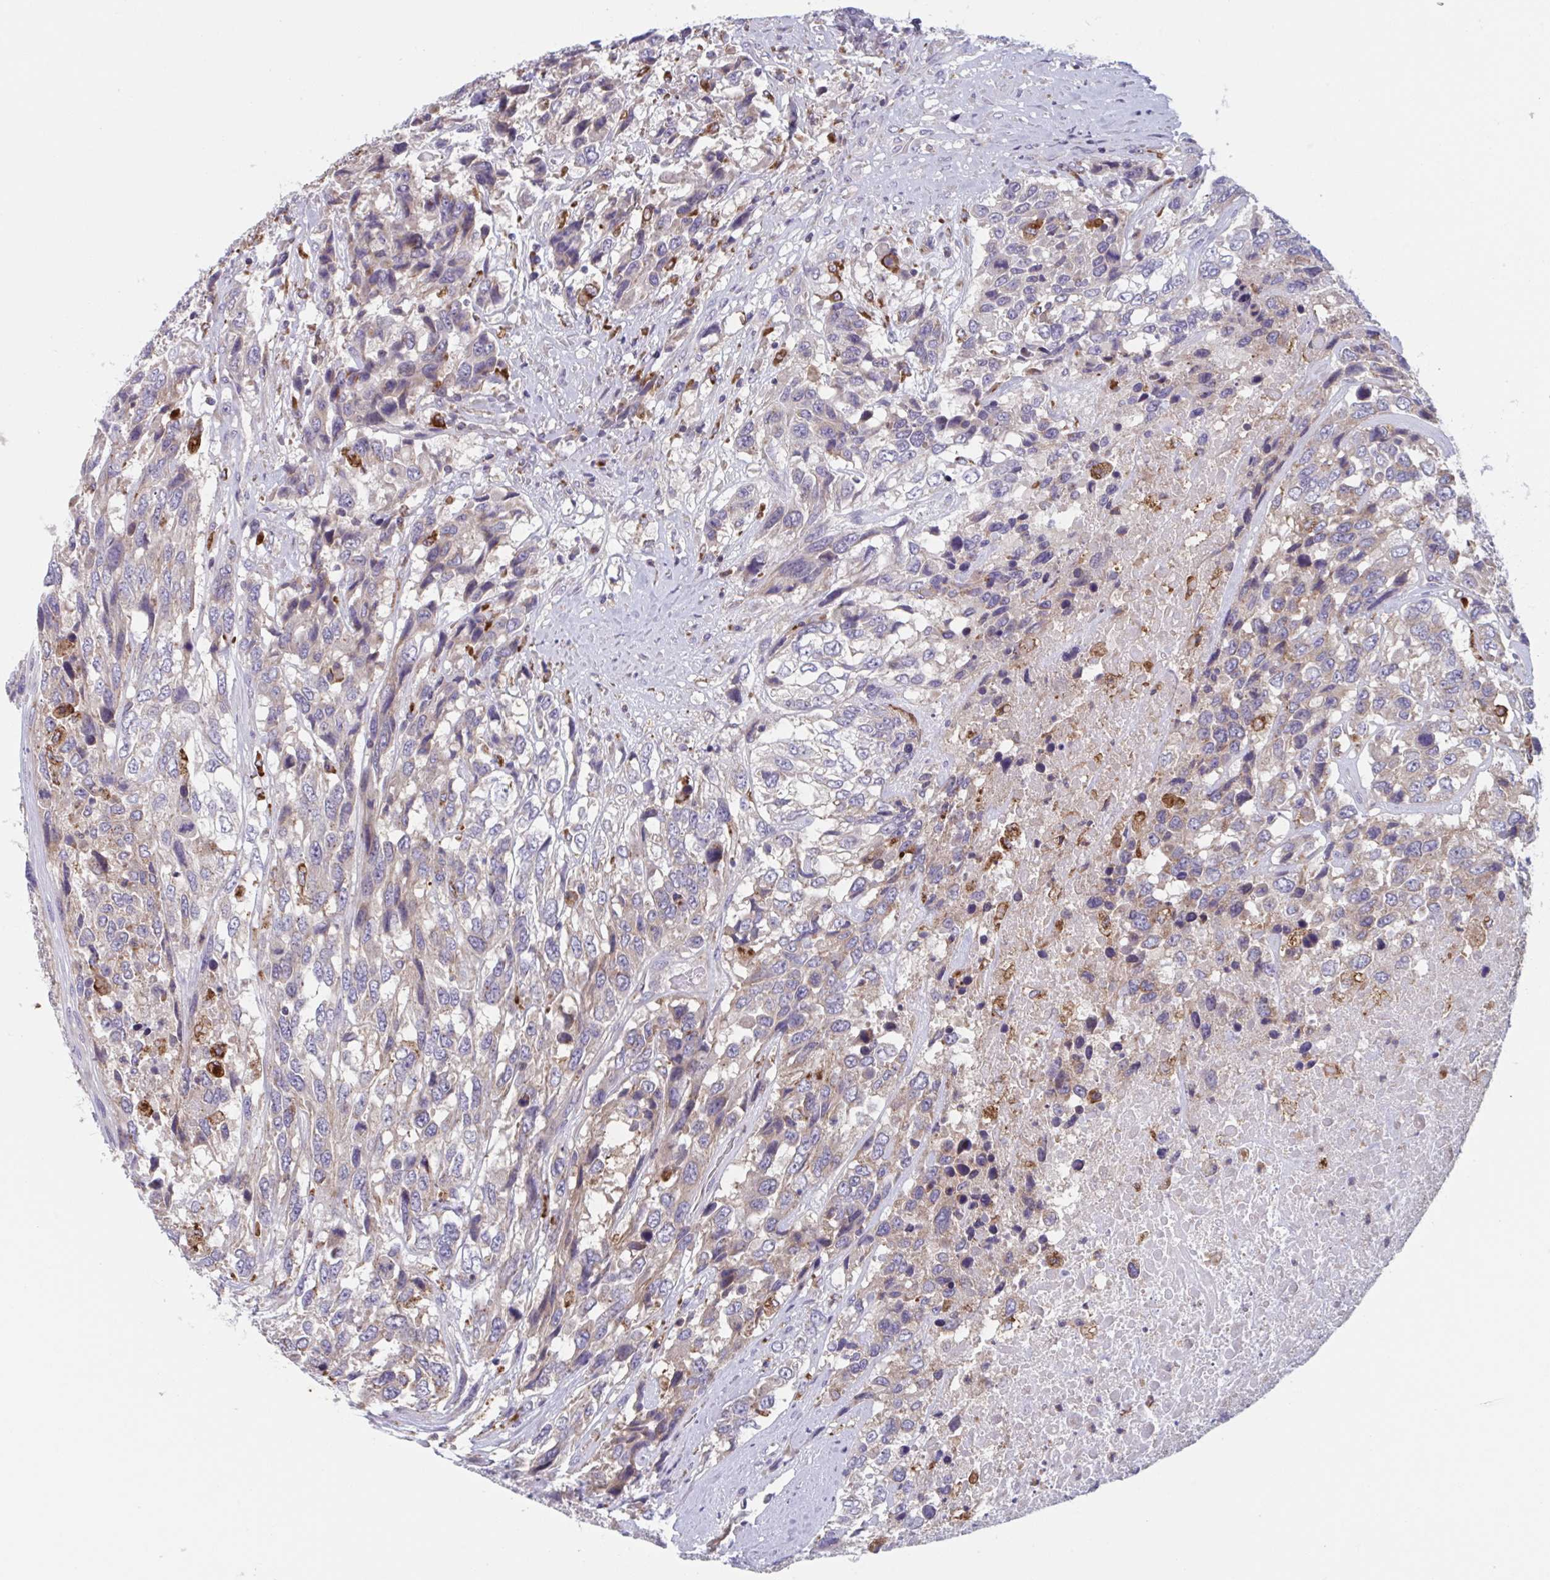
{"staining": {"intensity": "weak", "quantity": "<25%", "location": "cytoplasmic/membranous"}, "tissue": "urothelial cancer", "cell_type": "Tumor cells", "image_type": "cancer", "snomed": [{"axis": "morphology", "description": "Urothelial carcinoma, High grade"}, {"axis": "topography", "description": "Urinary bladder"}], "caption": "Immunohistochemistry image of urothelial cancer stained for a protein (brown), which demonstrates no staining in tumor cells.", "gene": "NIPSNAP1", "patient": {"sex": "female", "age": 70}}